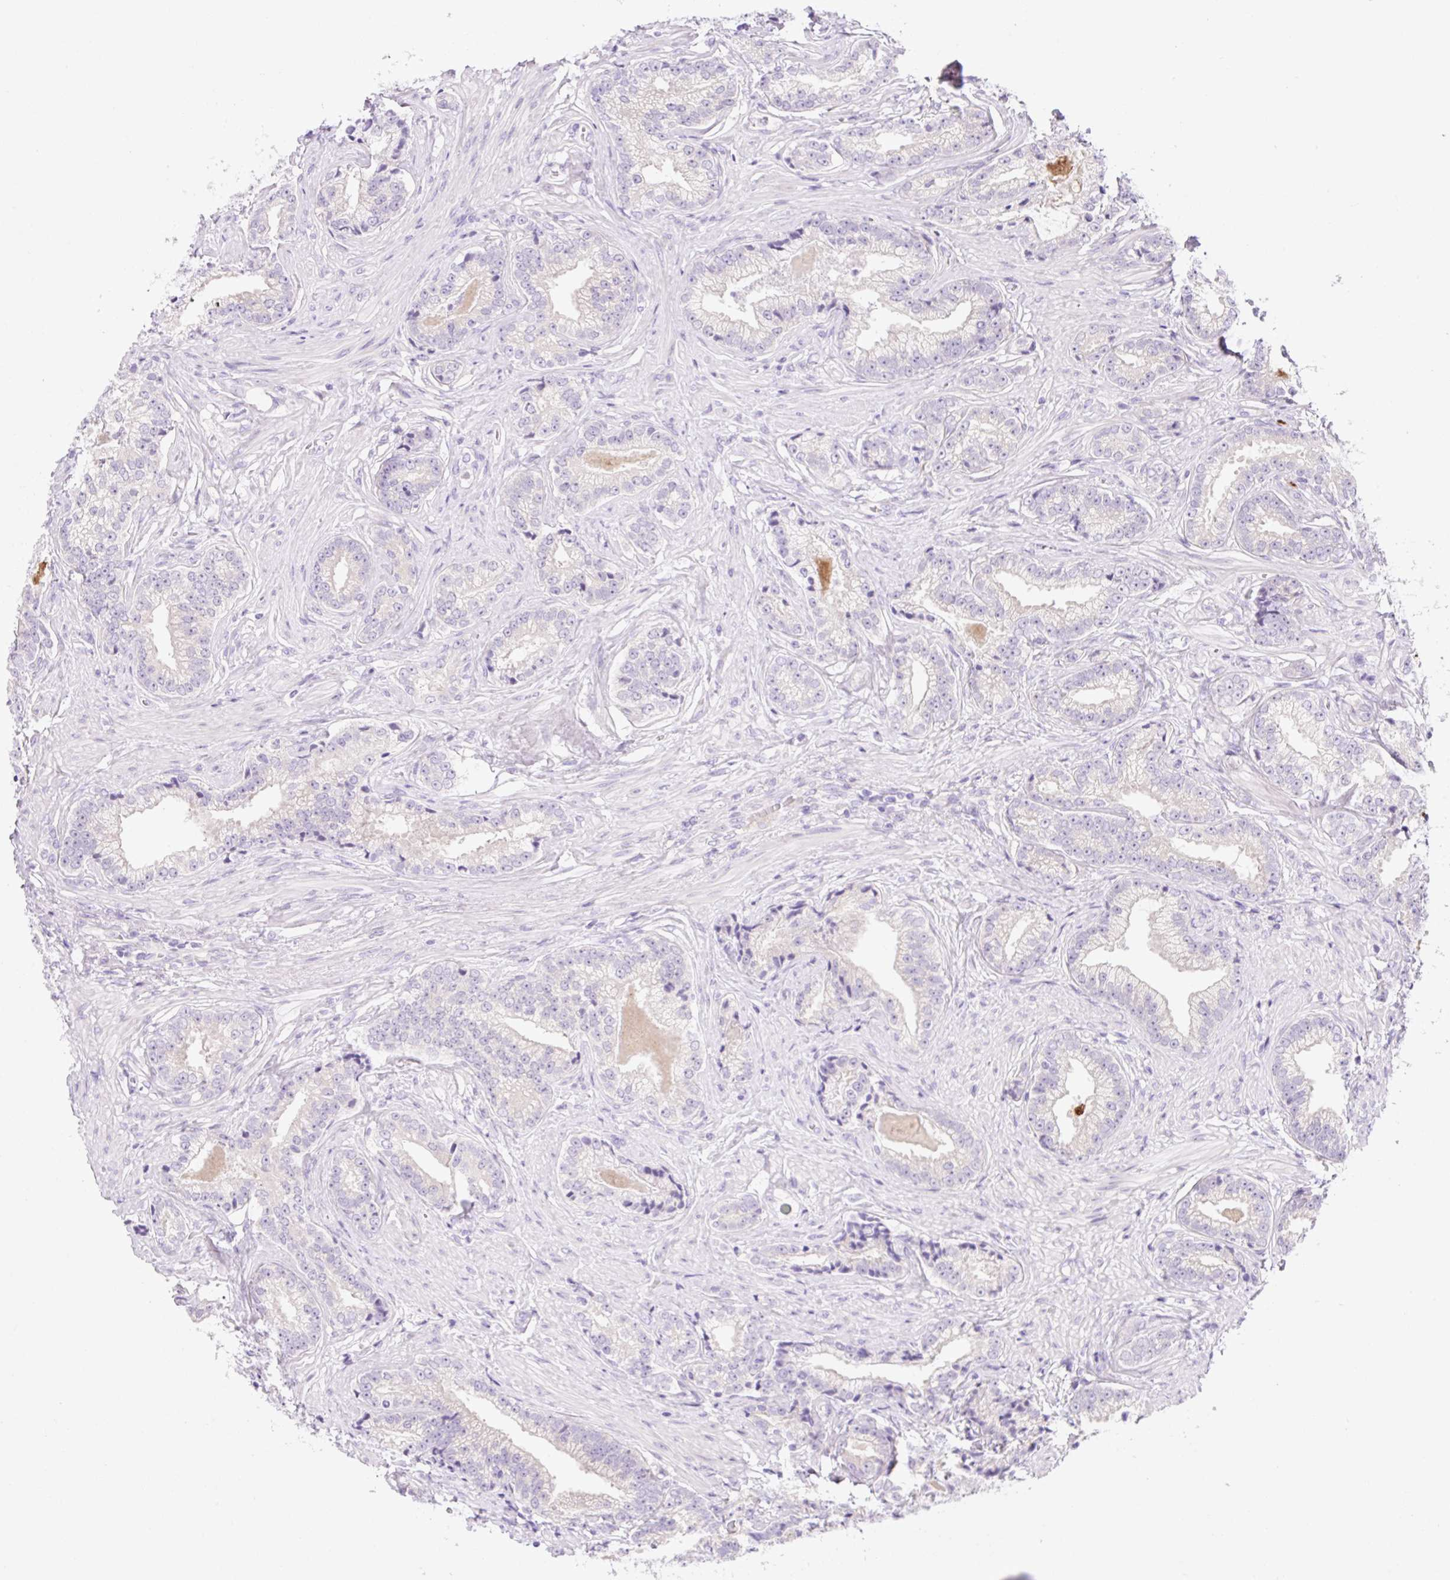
{"staining": {"intensity": "negative", "quantity": "none", "location": "none"}, "tissue": "prostate cancer", "cell_type": "Tumor cells", "image_type": "cancer", "snomed": [{"axis": "morphology", "description": "Adenocarcinoma, Low grade"}, {"axis": "topography", "description": "Prostate"}], "caption": "The photomicrograph displays no staining of tumor cells in low-grade adenocarcinoma (prostate).", "gene": "CELF6", "patient": {"sex": "male", "age": 61}}